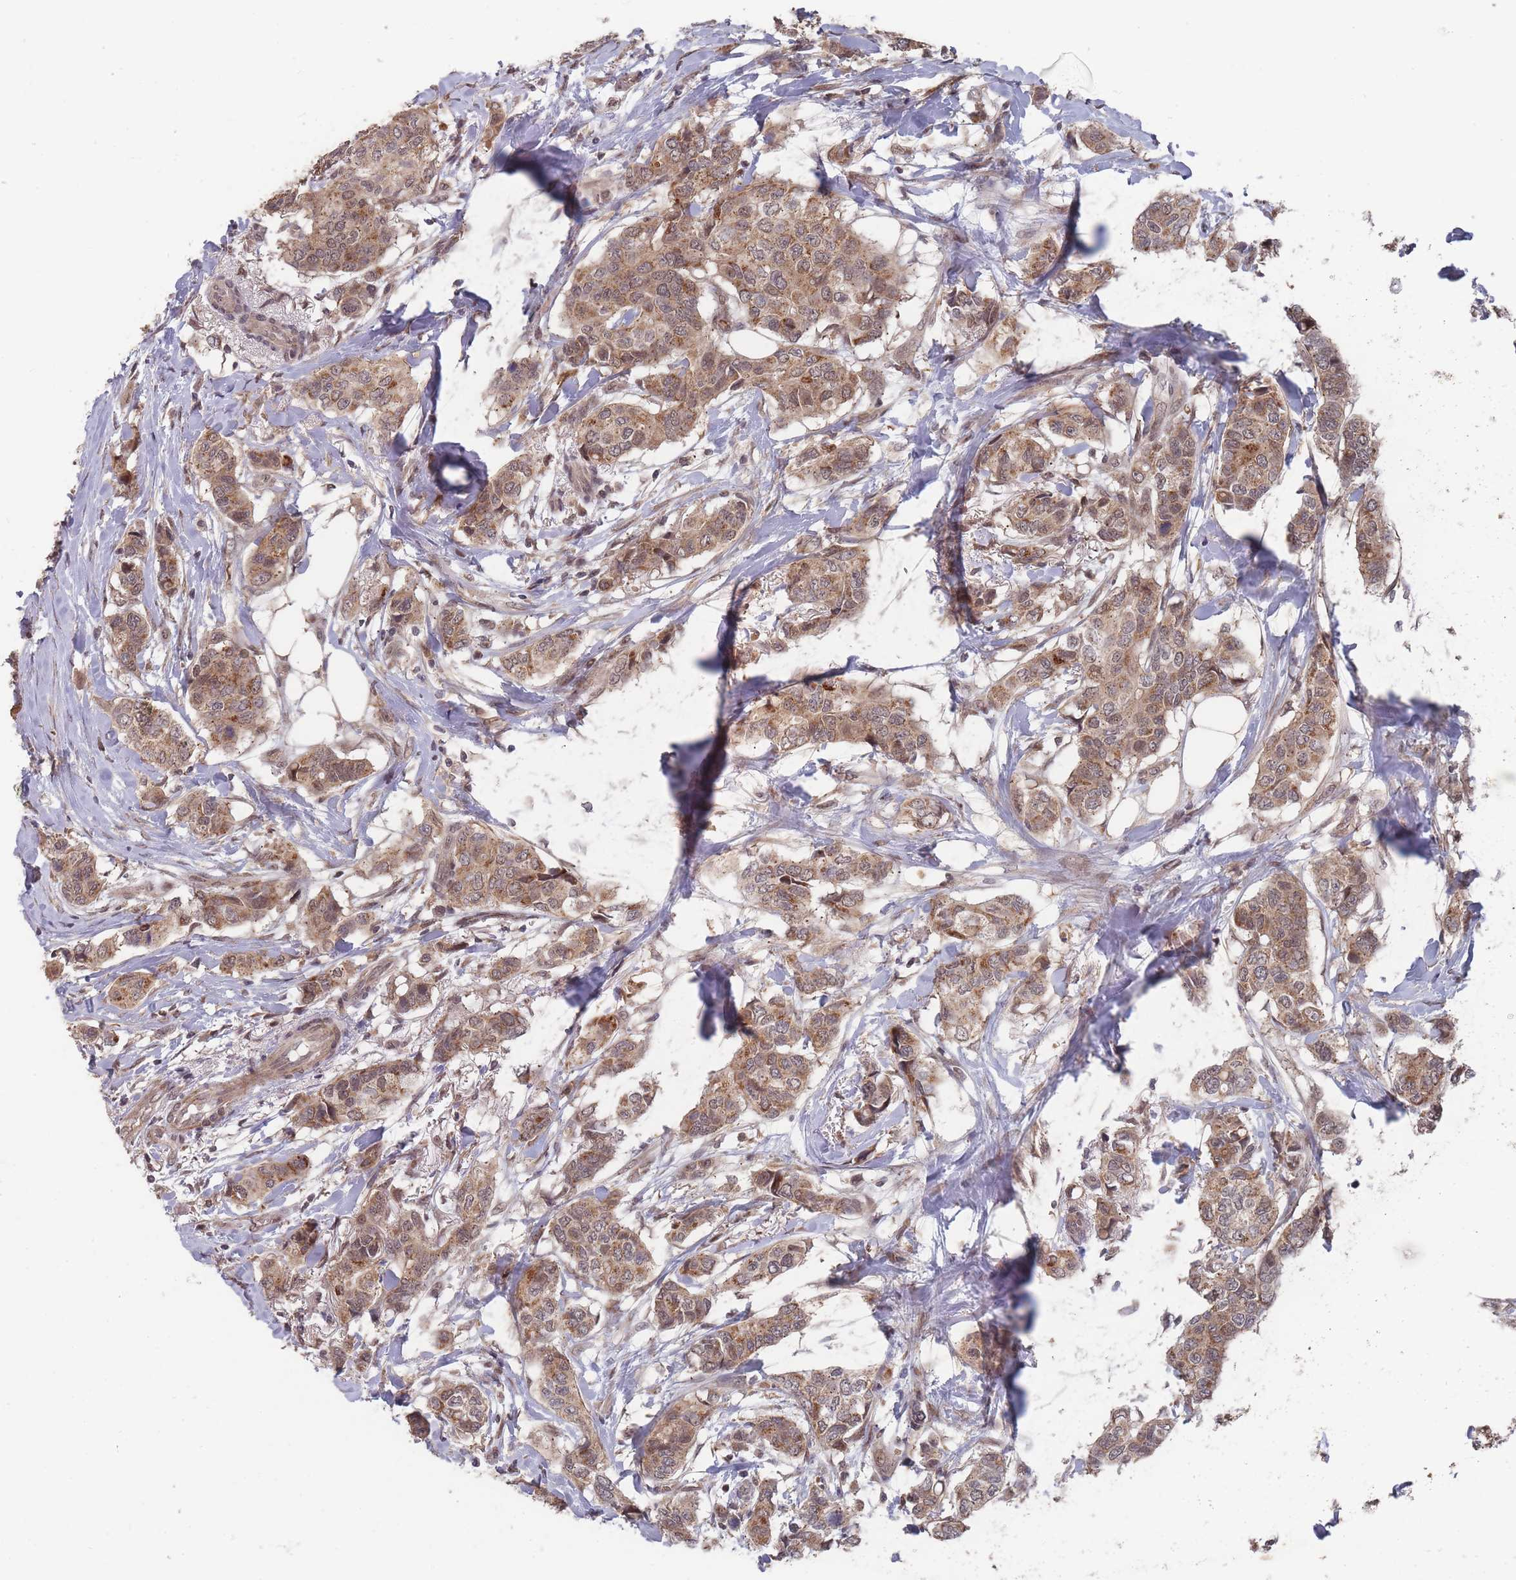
{"staining": {"intensity": "moderate", "quantity": ">75%", "location": "cytoplasmic/membranous"}, "tissue": "breast cancer", "cell_type": "Tumor cells", "image_type": "cancer", "snomed": [{"axis": "morphology", "description": "Lobular carcinoma"}, {"axis": "topography", "description": "Breast"}], "caption": "Immunohistochemistry (DAB (3,3'-diaminobenzidine)) staining of lobular carcinoma (breast) demonstrates moderate cytoplasmic/membranous protein expression in approximately >75% of tumor cells.", "gene": "SF3B1", "patient": {"sex": "female", "age": 51}}